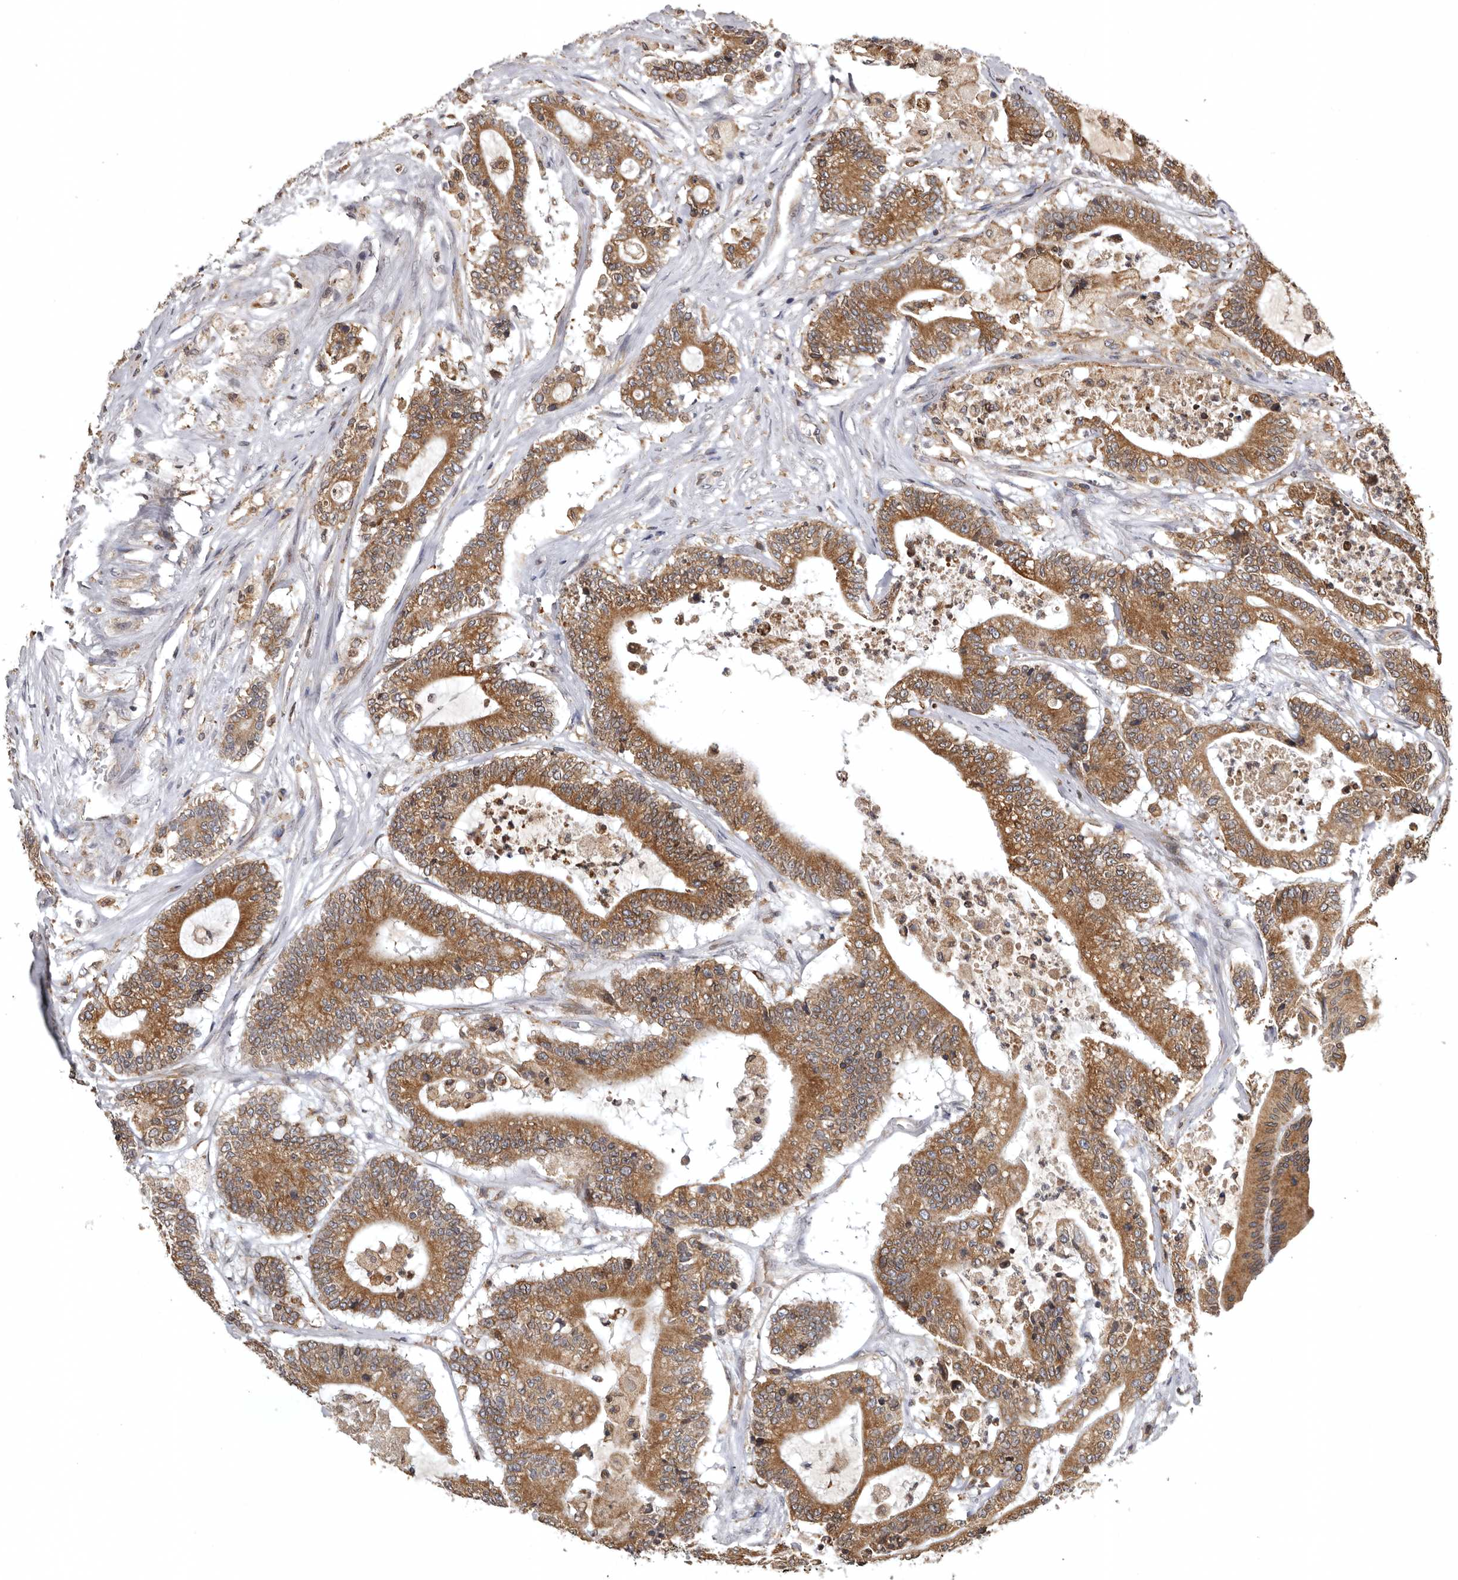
{"staining": {"intensity": "moderate", "quantity": ">75%", "location": "cytoplasmic/membranous"}, "tissue": "colorectal cancer", "cell_type": "Tumor cells", "image_type": "cancer", "snomed": [{"axis": "morphology", "description": "Adenocarcinoma, NOS"}, {"axis": "topography", "description": "Colon"}], "caption": "Brown immunohistochemical staining in colorectal cancer reveals moderate cytoplasmic/membranous expression in about >75% of tumor cells.", "gene": "INKA2", "patient": {"sex": "female", "age": 84}}